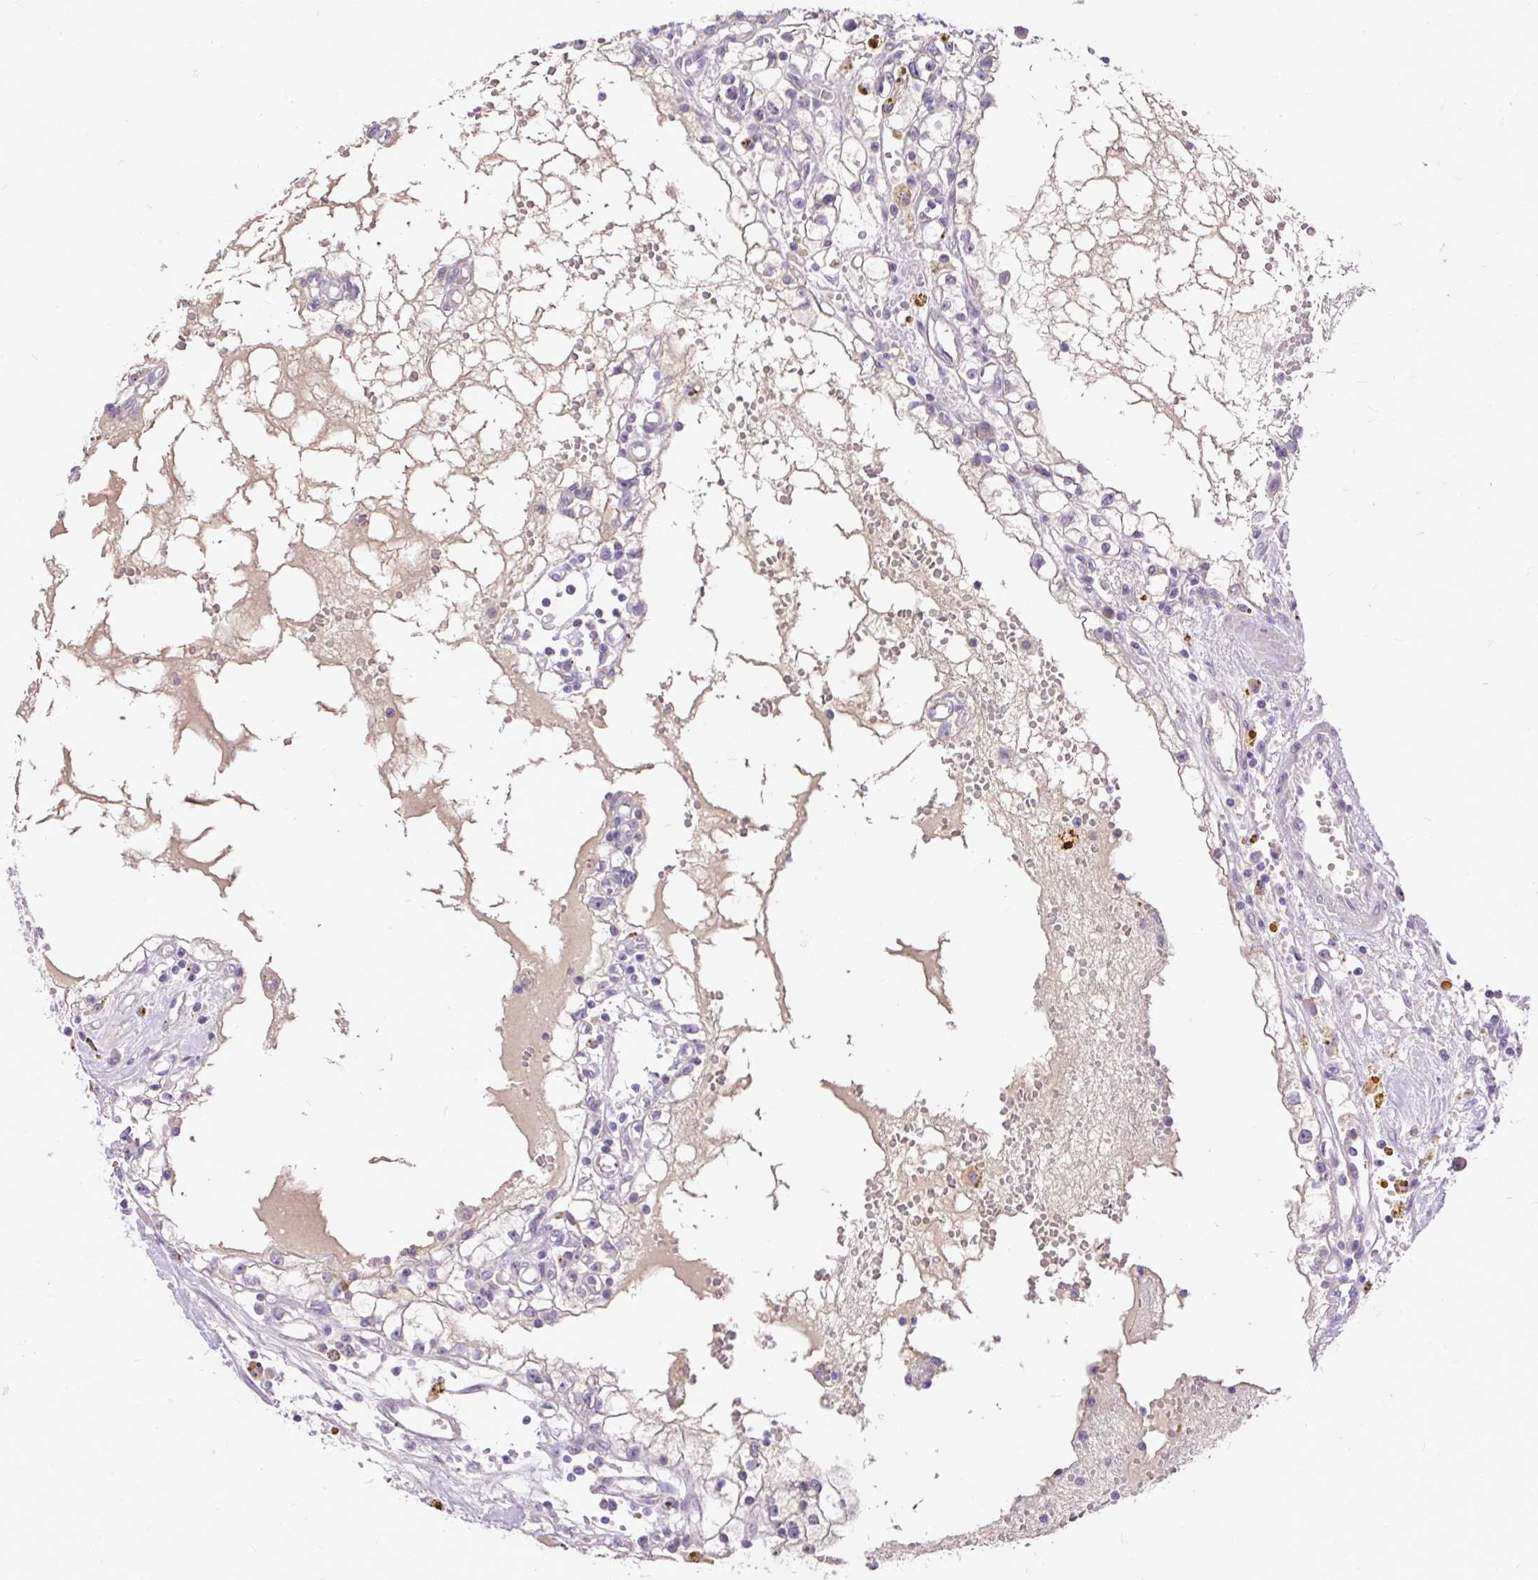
{"staining": {"intensity": "negative", "quantity": "none", "location": "none"}, "tissue": "renal cancer", "cell_type": "Tumor cells", "image_type": "cancer", "snomed": [{"axis": "morphology", "description": "Adenocarcinoma, NOS"}, {"axis": "topography", "description": "Kidney"}], "caption": "Immunohistochemistry micrograph of neoplastic tissue: renal cancer (adenocarcinoma) stained with DAB displays no significant protein positivity in tumor cells. (DAB (3,3'-diaminobenzidine) immunohistochemistry with hematoxylin counter stain).", "gene": "KRTAP20-3", "patient": {"sex": "male", "age": 56}}